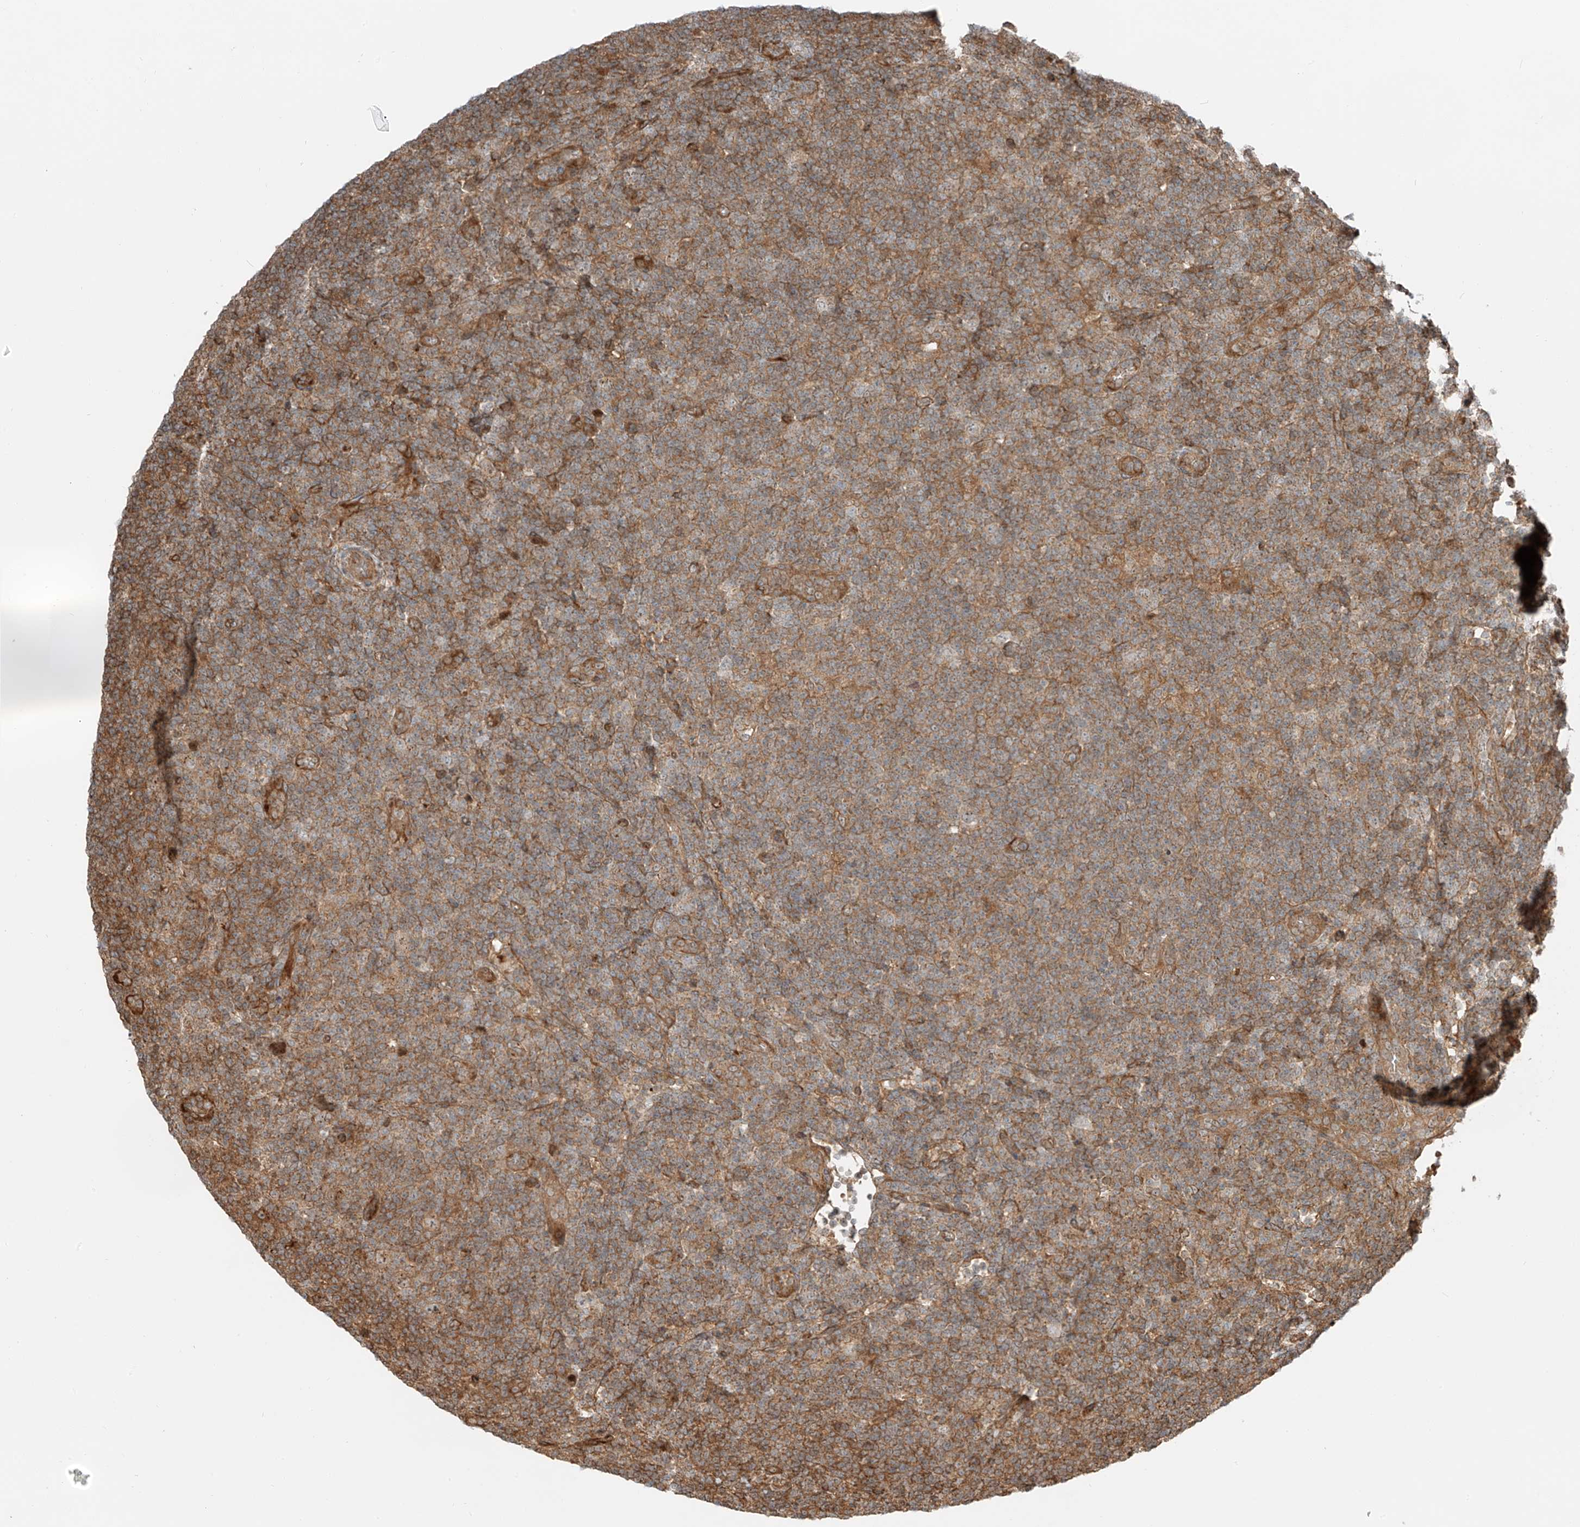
{"staining": {"intensity": "weak", "quantity": "<25%", "location": "cytoplasmic/membranous"}, "tissue": "lymphoma", "cell_type": "Tumor cells", "image_type": "cancer", "snomed": [{"axis": "morphology", "description": "Hodgkin's disease, NOS"}, {"axis": "topography", "description": "Lymph node"}], "caption": "A histopathology image of lymphoma stained for a protein demonstrates no brown staining in tumor cells. The staining is performed using DAB (3,3'-diaminobenzidine) brown chromogen with nuclei counter-stained in using hematoxylin.", "gene": "USP48", "patient": {"sex": "female", "age": 57}}